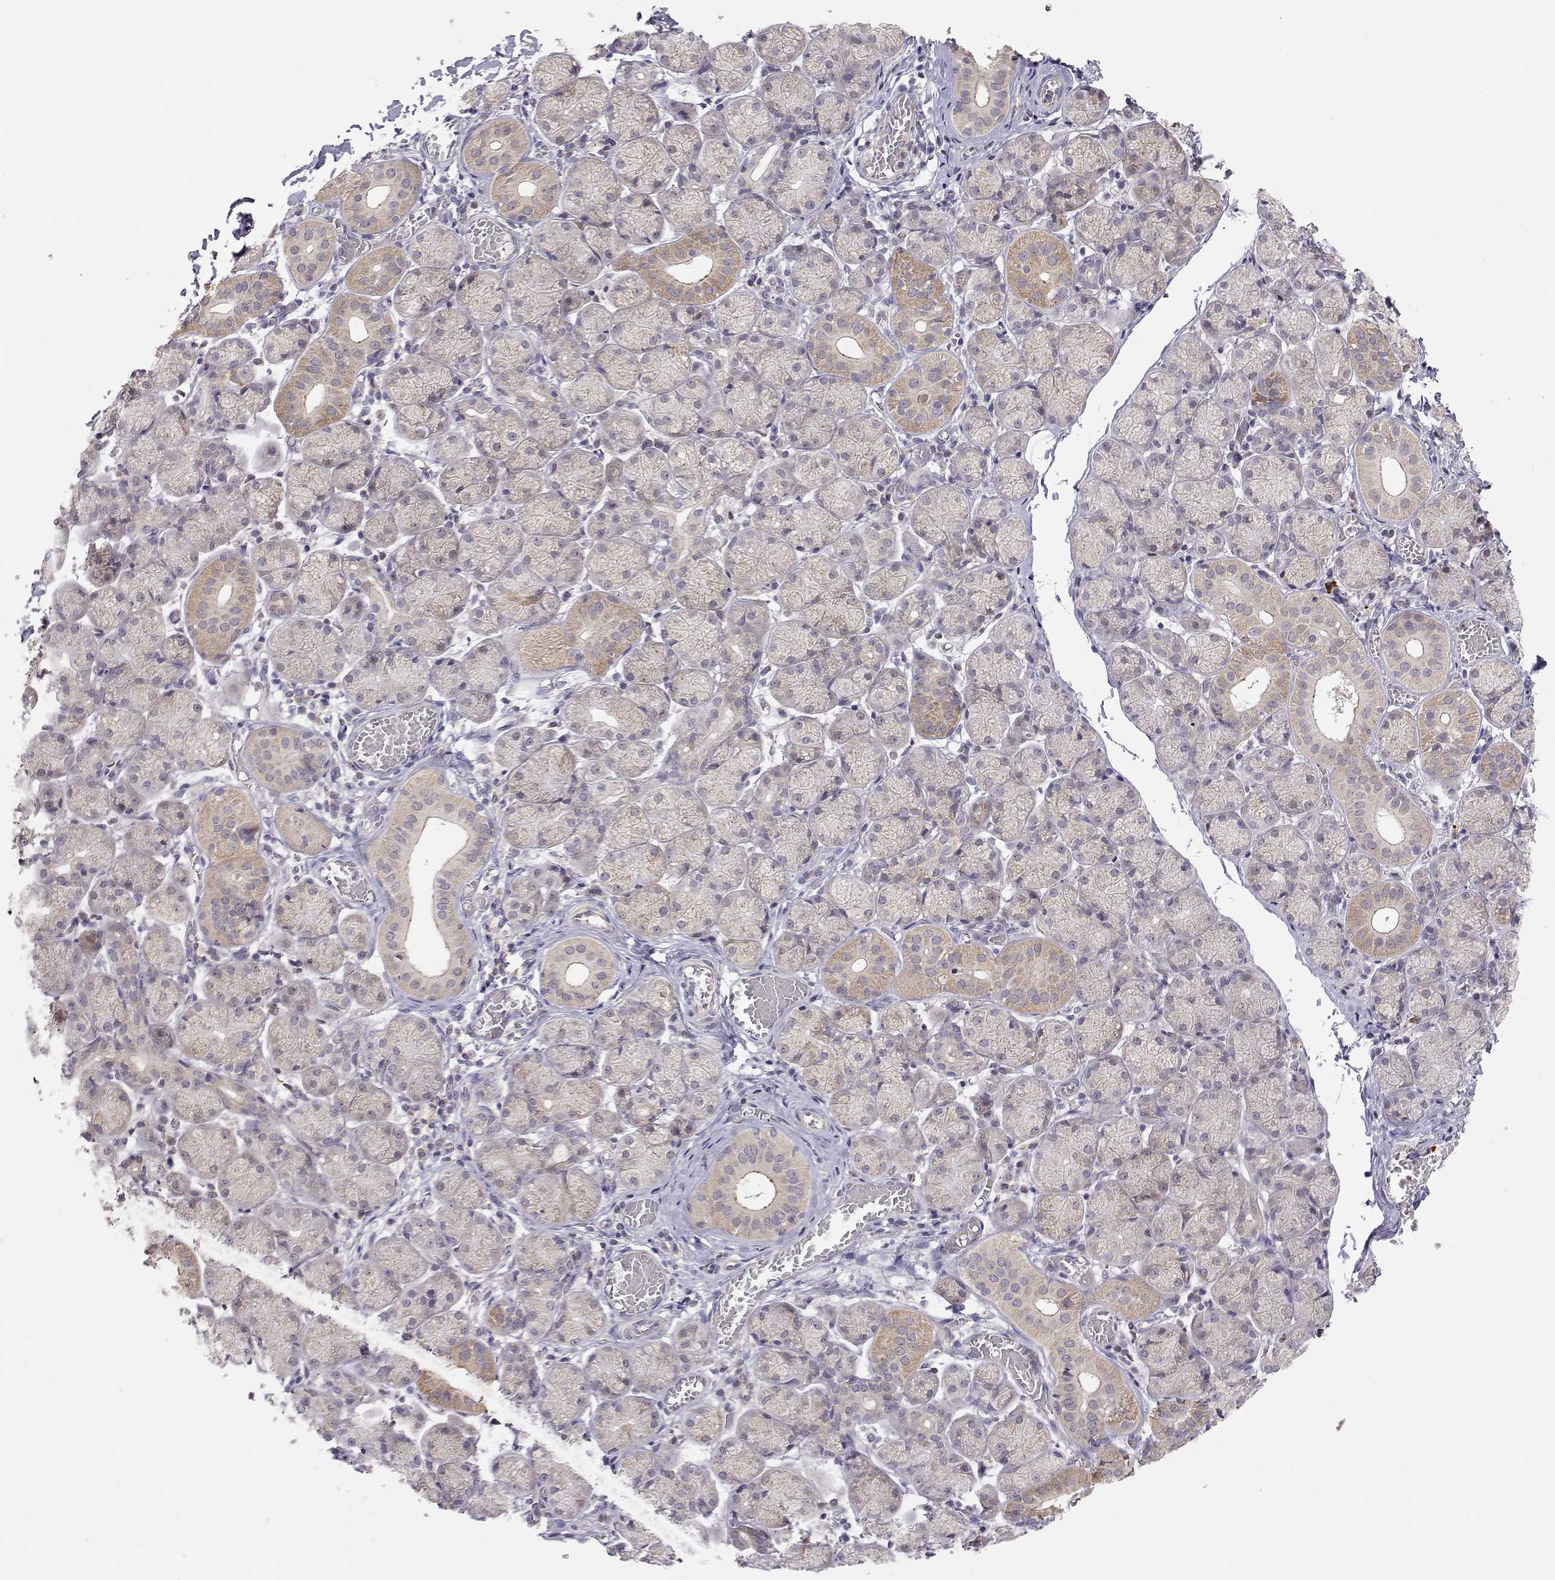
{"staining": {"intensity": "weak", "quantity": ">75%", "location": "cytoplasmic/membranous"}, "tissue": "salivary gland", "cell_type": "Glandular cells", "image_type": "normal", "snomed": [{"axis": "morphology", "description": "Normal tissue, NOS"}, {"axis": "topography", "description": "Salivary gland"}, {"axis": "topography", "description": "Peripheral nerve tissue"}], "caption": "Salivary gland stained with IHC displays weak cytoplasmic/membranous expression in approximately >75% of glandular cells.", "gene": "EXOG", "patient": {"sex": "female", "age": 24}}